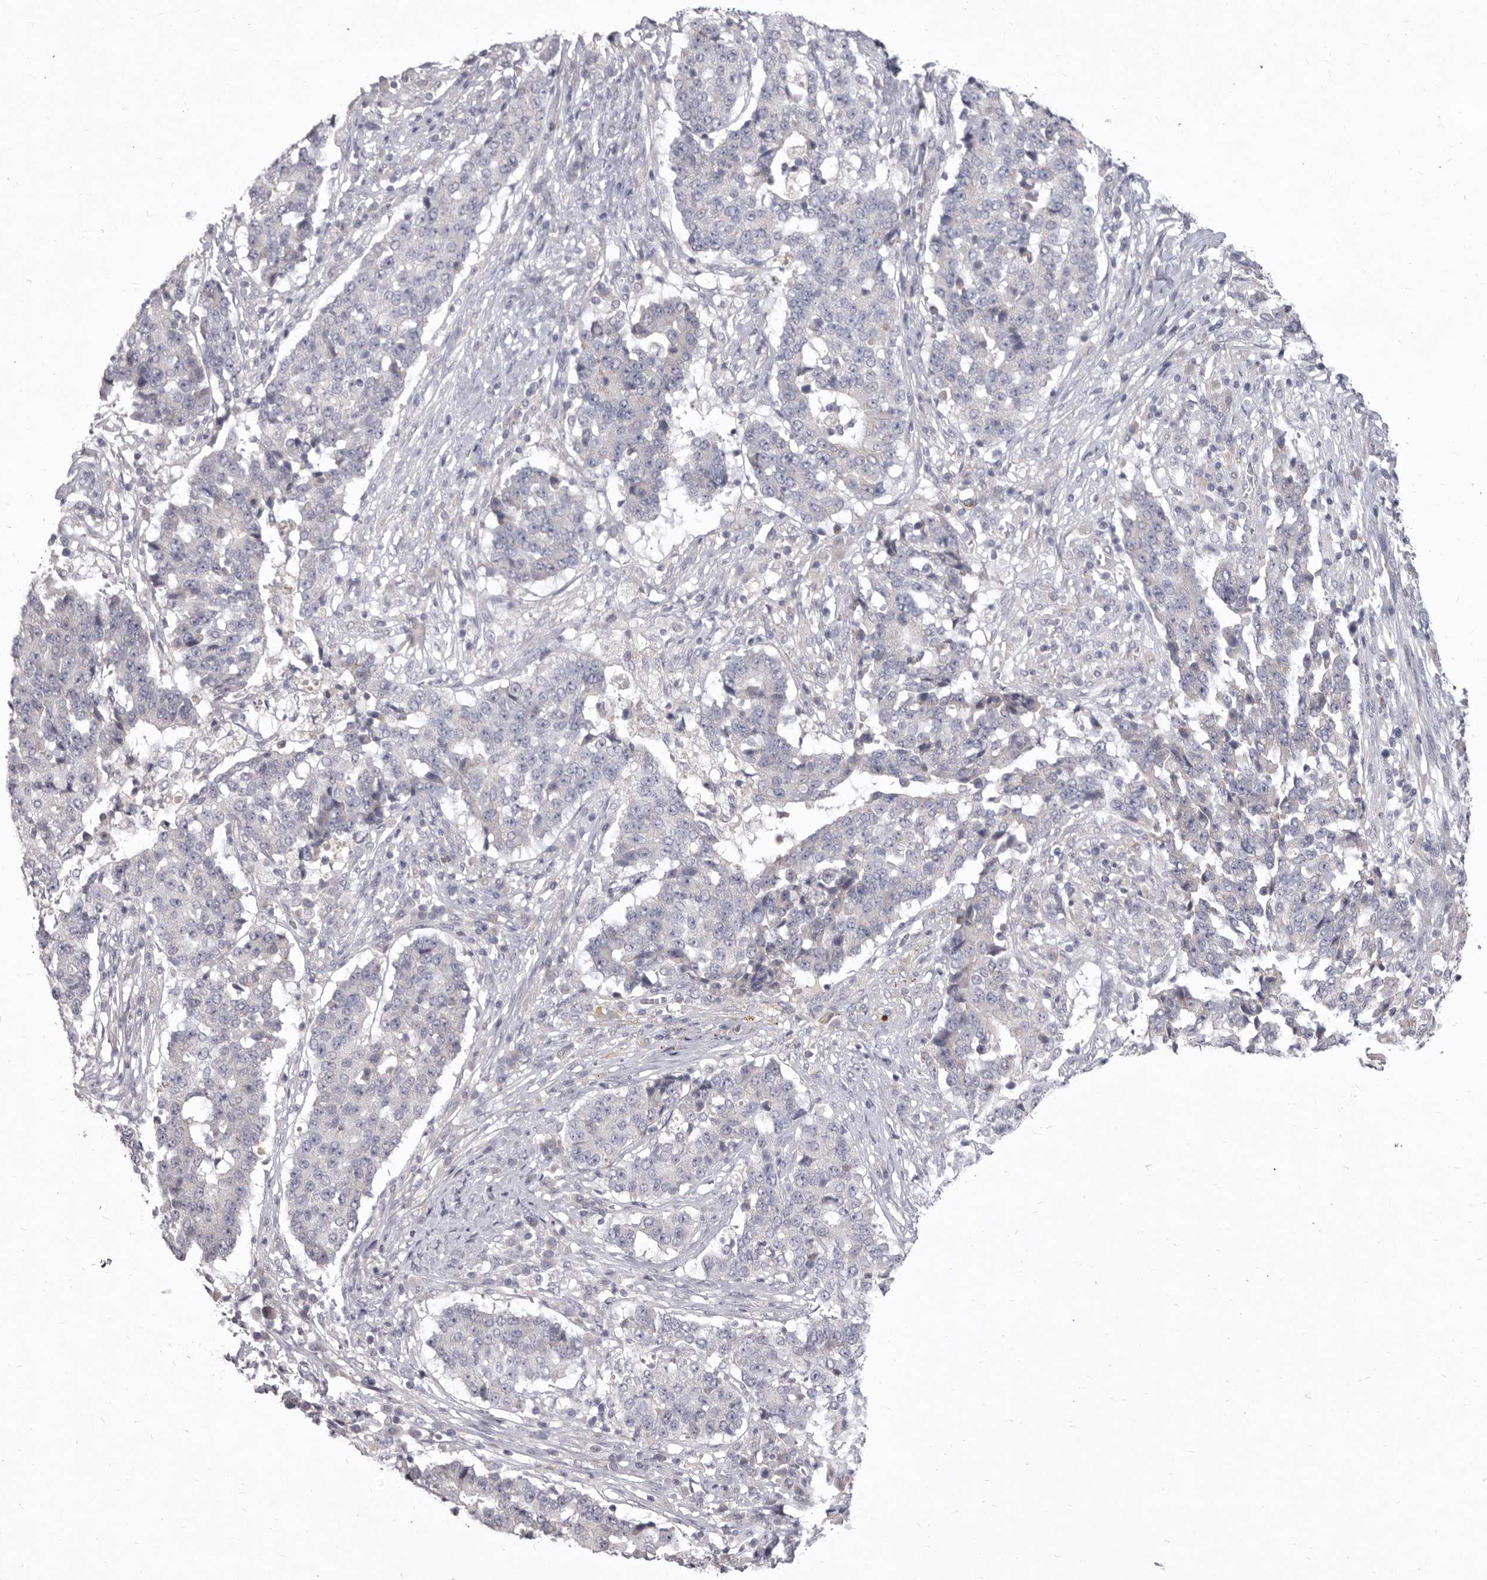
{"staining": {"intensity": "negative", "quantity": "none", "location": "none"}, "tissue": "stomach cancer", "cell_type": "Tumor cells", "image_type": "cancer", "snomed": [{"axis": "morphology", "description": "Adenocarcinoma, NOS"}, {"axis": "topography", "description": "Stomach"}], "caption": "Tumor cells are negative for brown protein staining in stomach adenocarcinoma. Brightfield microscopy of IHC stained with DAB (brown) and hematoxylin (blue), captured at high magnification.", "gene": "P2RX6", "patient": {"sex": "male", "age": 59}}